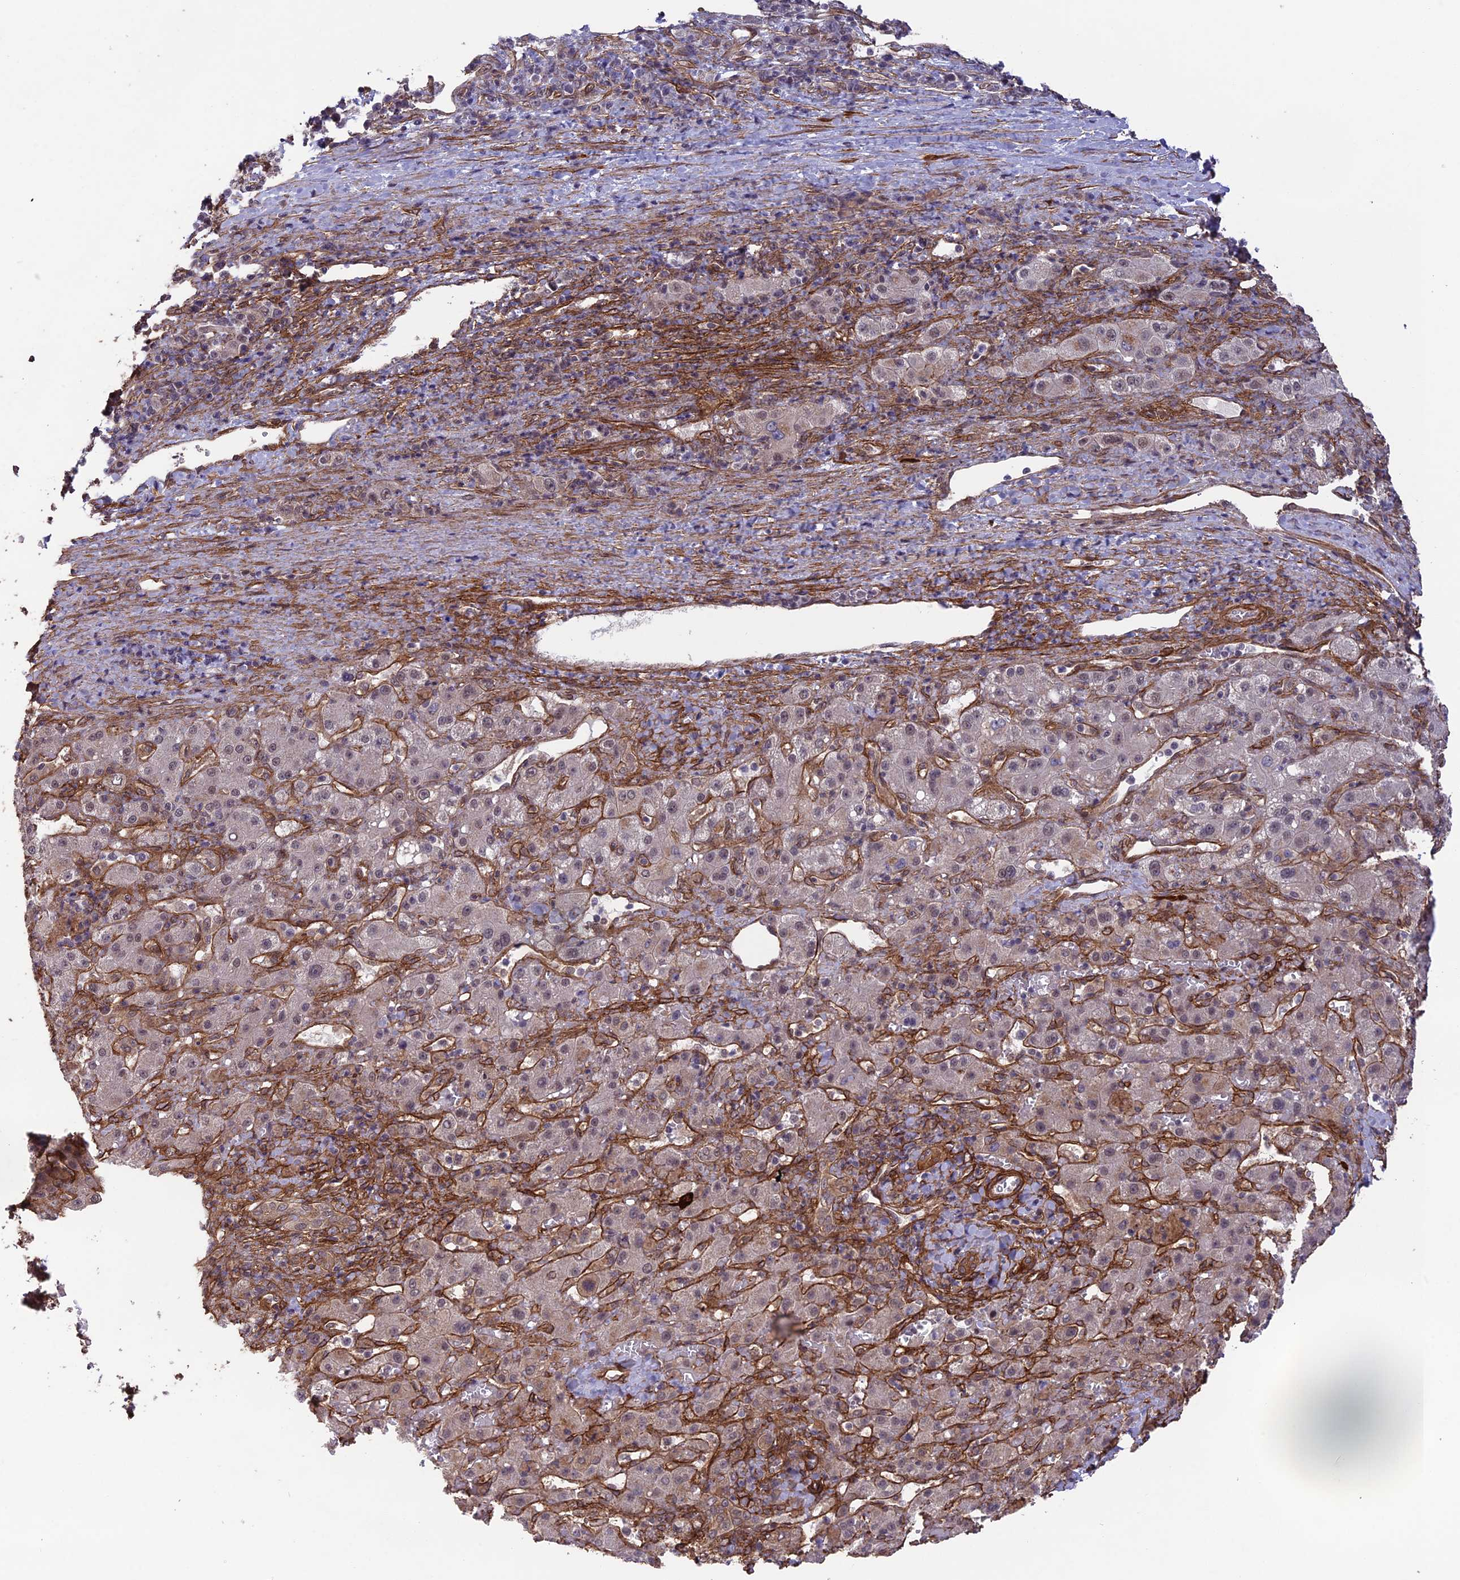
{"staining": {"intensity": "weak", "quantity": "<25%", "location": "nuclear"}, "tissue": "liver cancer", "cell_type": "Tumor cells", "image_type": "cancer", "snomed": [{"axis": "morphology", "description": "Carcinoma, Hepatocellular, NOS"}, {"axis": "topography", "description": "Liver"}], "caption": "Tumor cells are negative for brown protein staining in hepatocellular carcinoma (liver).", "gene": "TNS1", "patient": {"sex": "female", "age": 58}}